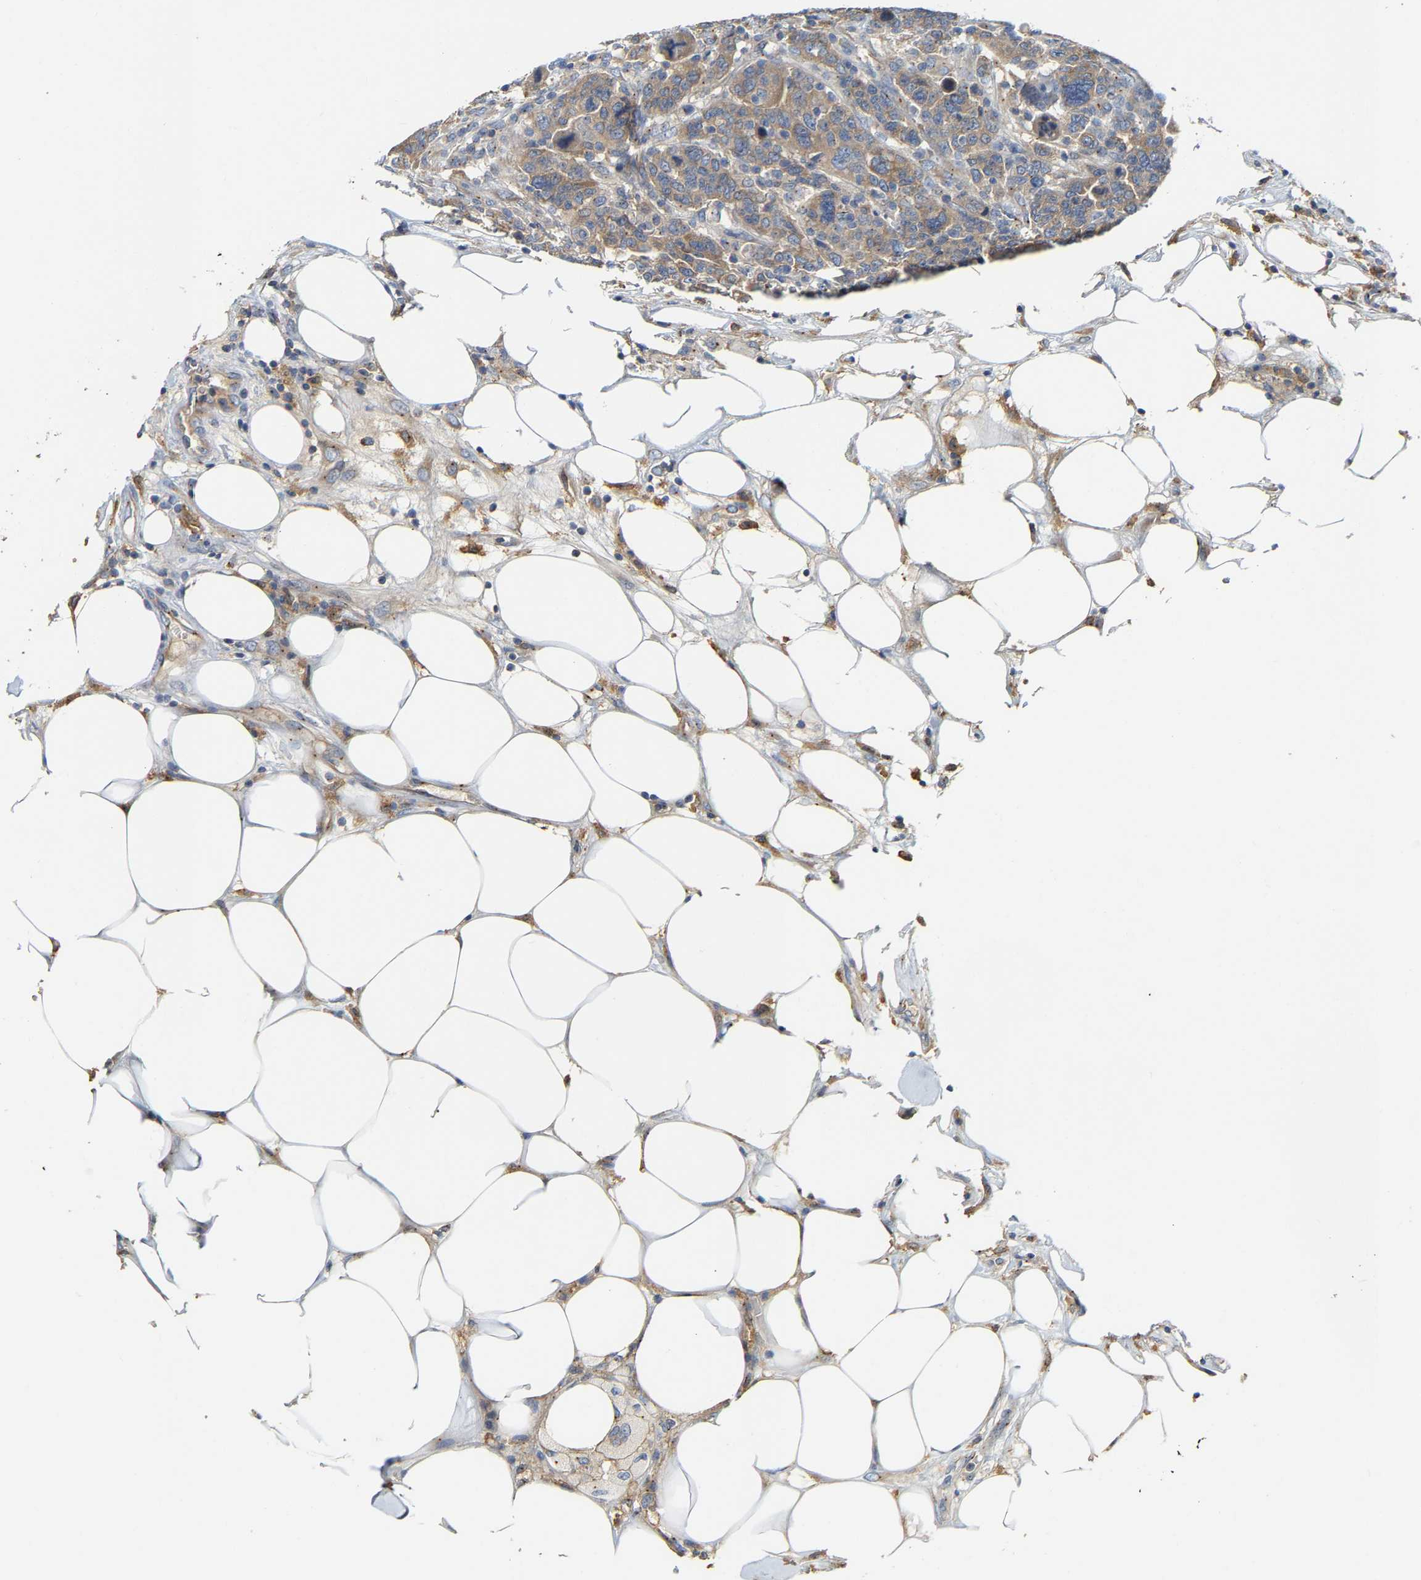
{"staining": {"intensity": "moderate", "quantity": ">75%", "location": "cytoplasmic/membranous"}, "tissue": "breast cancer", "cell_type": "Tumor cells", "image_type": "cancer", "snomed": [{"axis": "morphology", "description": "Duct carcinoma"}, {"axis": "topography", "description": "Breast"}], "caption": "Moderate cytoplasmic/membranous positivity for a protein is seen in approximately >75% of tumor cells of intraductal carcinoma (breast) using immunohistochemistry (IHC).", "gene": "PCNT", "patient": {"sex": "female", "age": 37}}